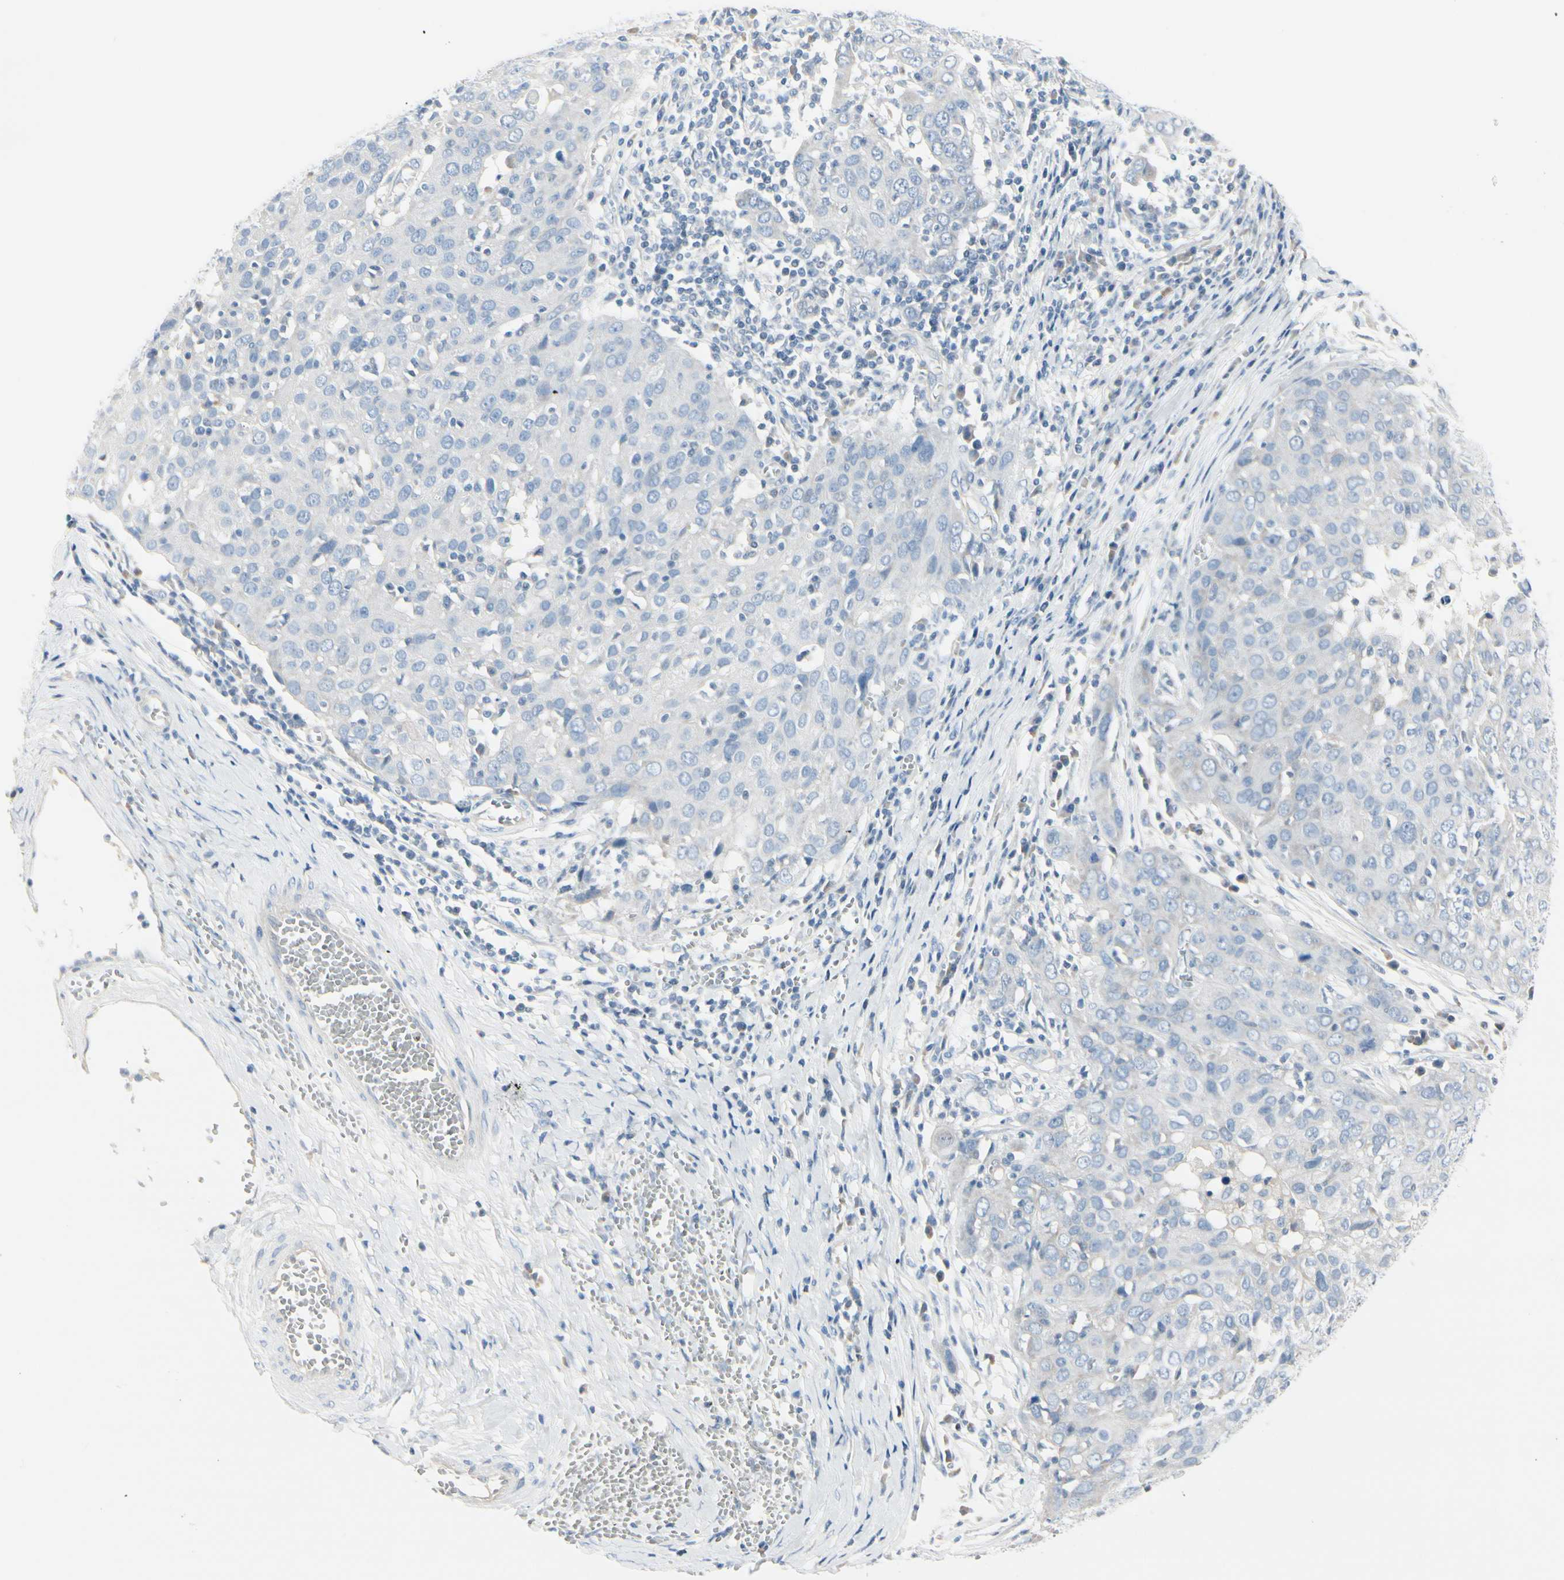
{"staining": {"intensity": "negative", "quantity": "none", "location": "none"}, "tissue": "ovarian cancer", "cell_type": "Tumor cells", "image_type": "cancer", "snomed": [{"axis": "morphology", "description": "Carcinoma, endometroid"}, {"axis": "topography", "description": "Ovary"}], "caption": "DAB immunohistochemical staining of human ovarian endometroid carcinoma displays no significant staining in tumor cells. The staining is performed using DAB brown chromogen with nuclei counter-stained in using hematoxylin.", "gene": "CDHR5", "patient": {"sex": "female", "age": 50}}